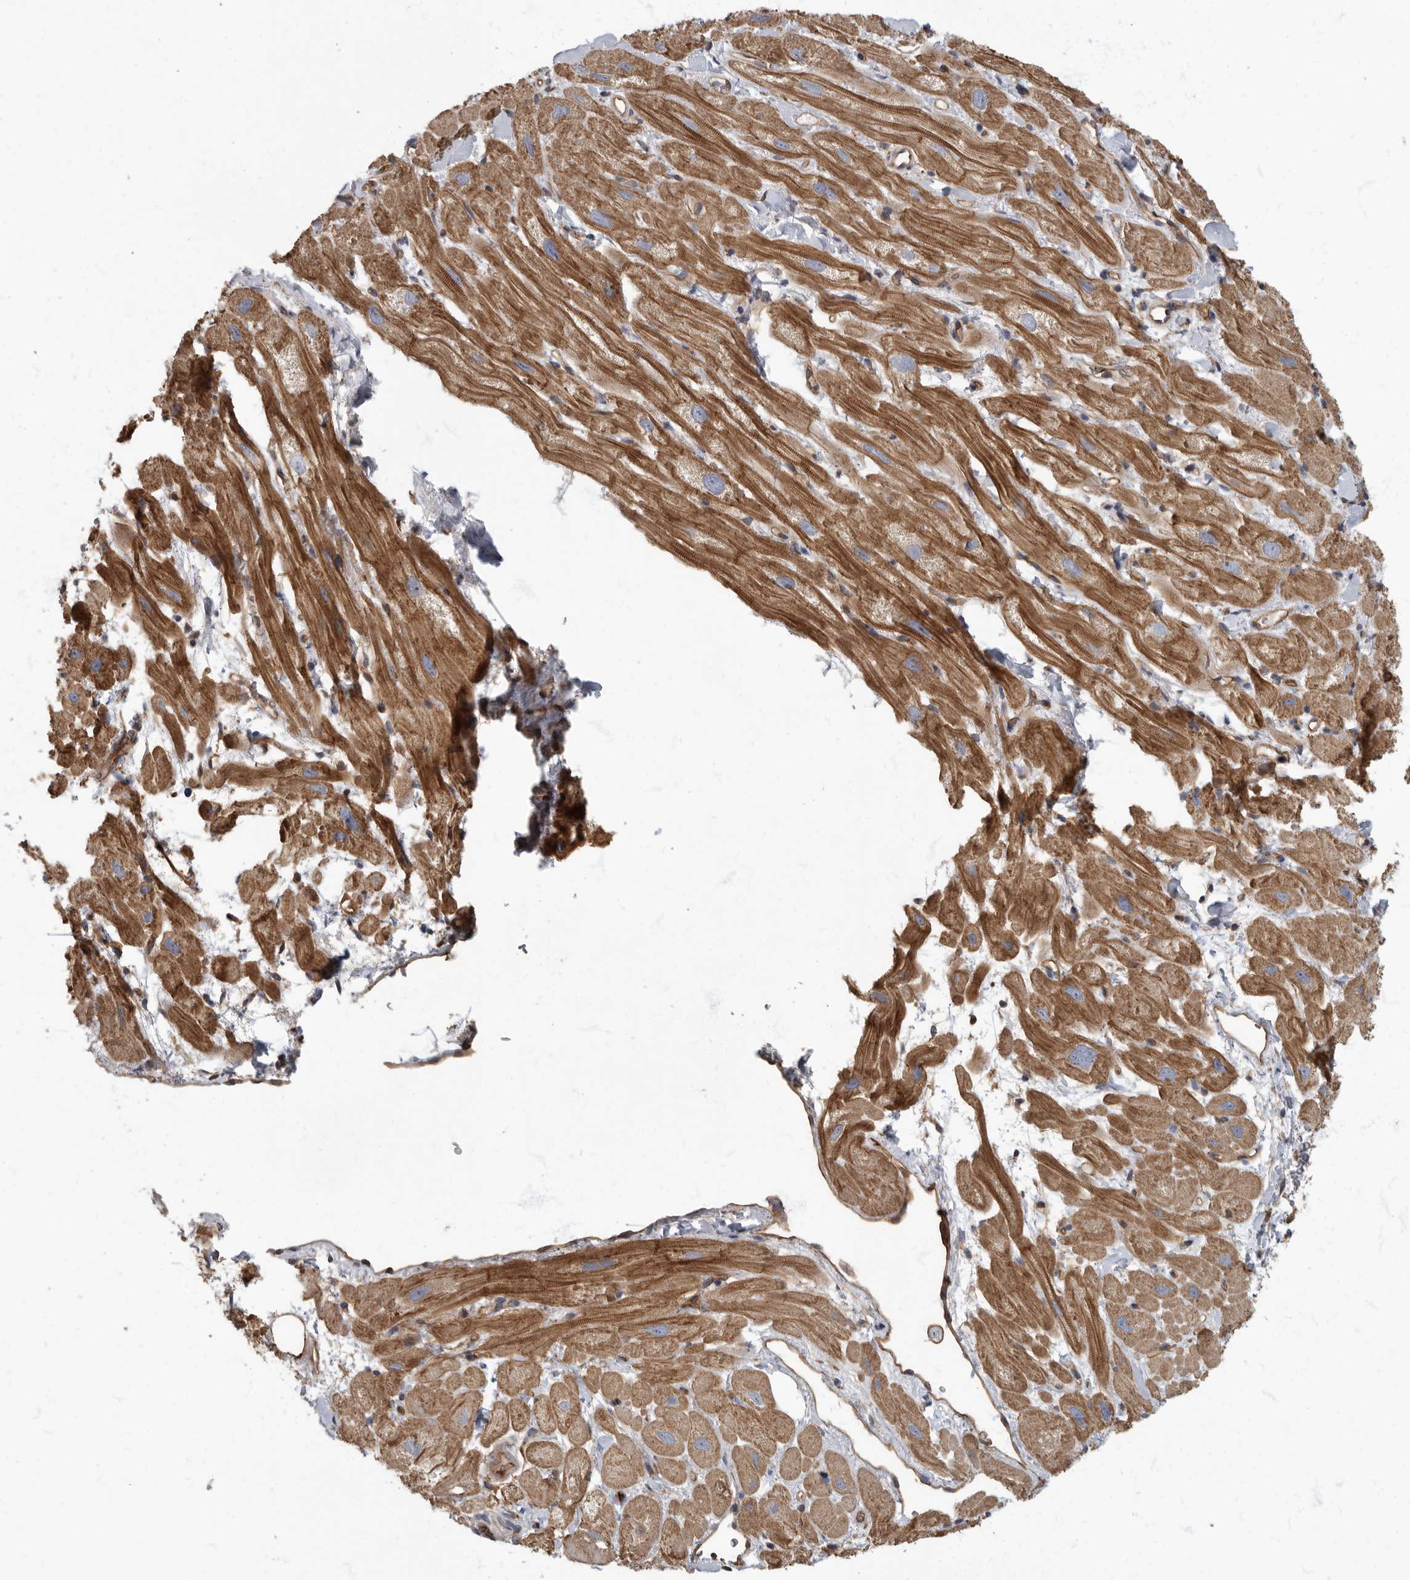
{"staining": {"intensity": "moderate", "quantity": ">75%", "location": "cytoplasmic/membranous"}, "tissue": "heart muscle", "cell_type": "Cardiomyocytes", "image_type": "normal", "snomed": [{"axis": "morphology", "description": "Normal tissue, NOS"}, {"axis": "topography", "description": "Heart"}], "caption": "Human heart muscle stained with a brown dye displays moderate cytoplasmic/membranous positive positivity in approximately >75% of cardiomyocytes.", "gene": "PDK1", "patient": {"sex": "male", "age": 49}}